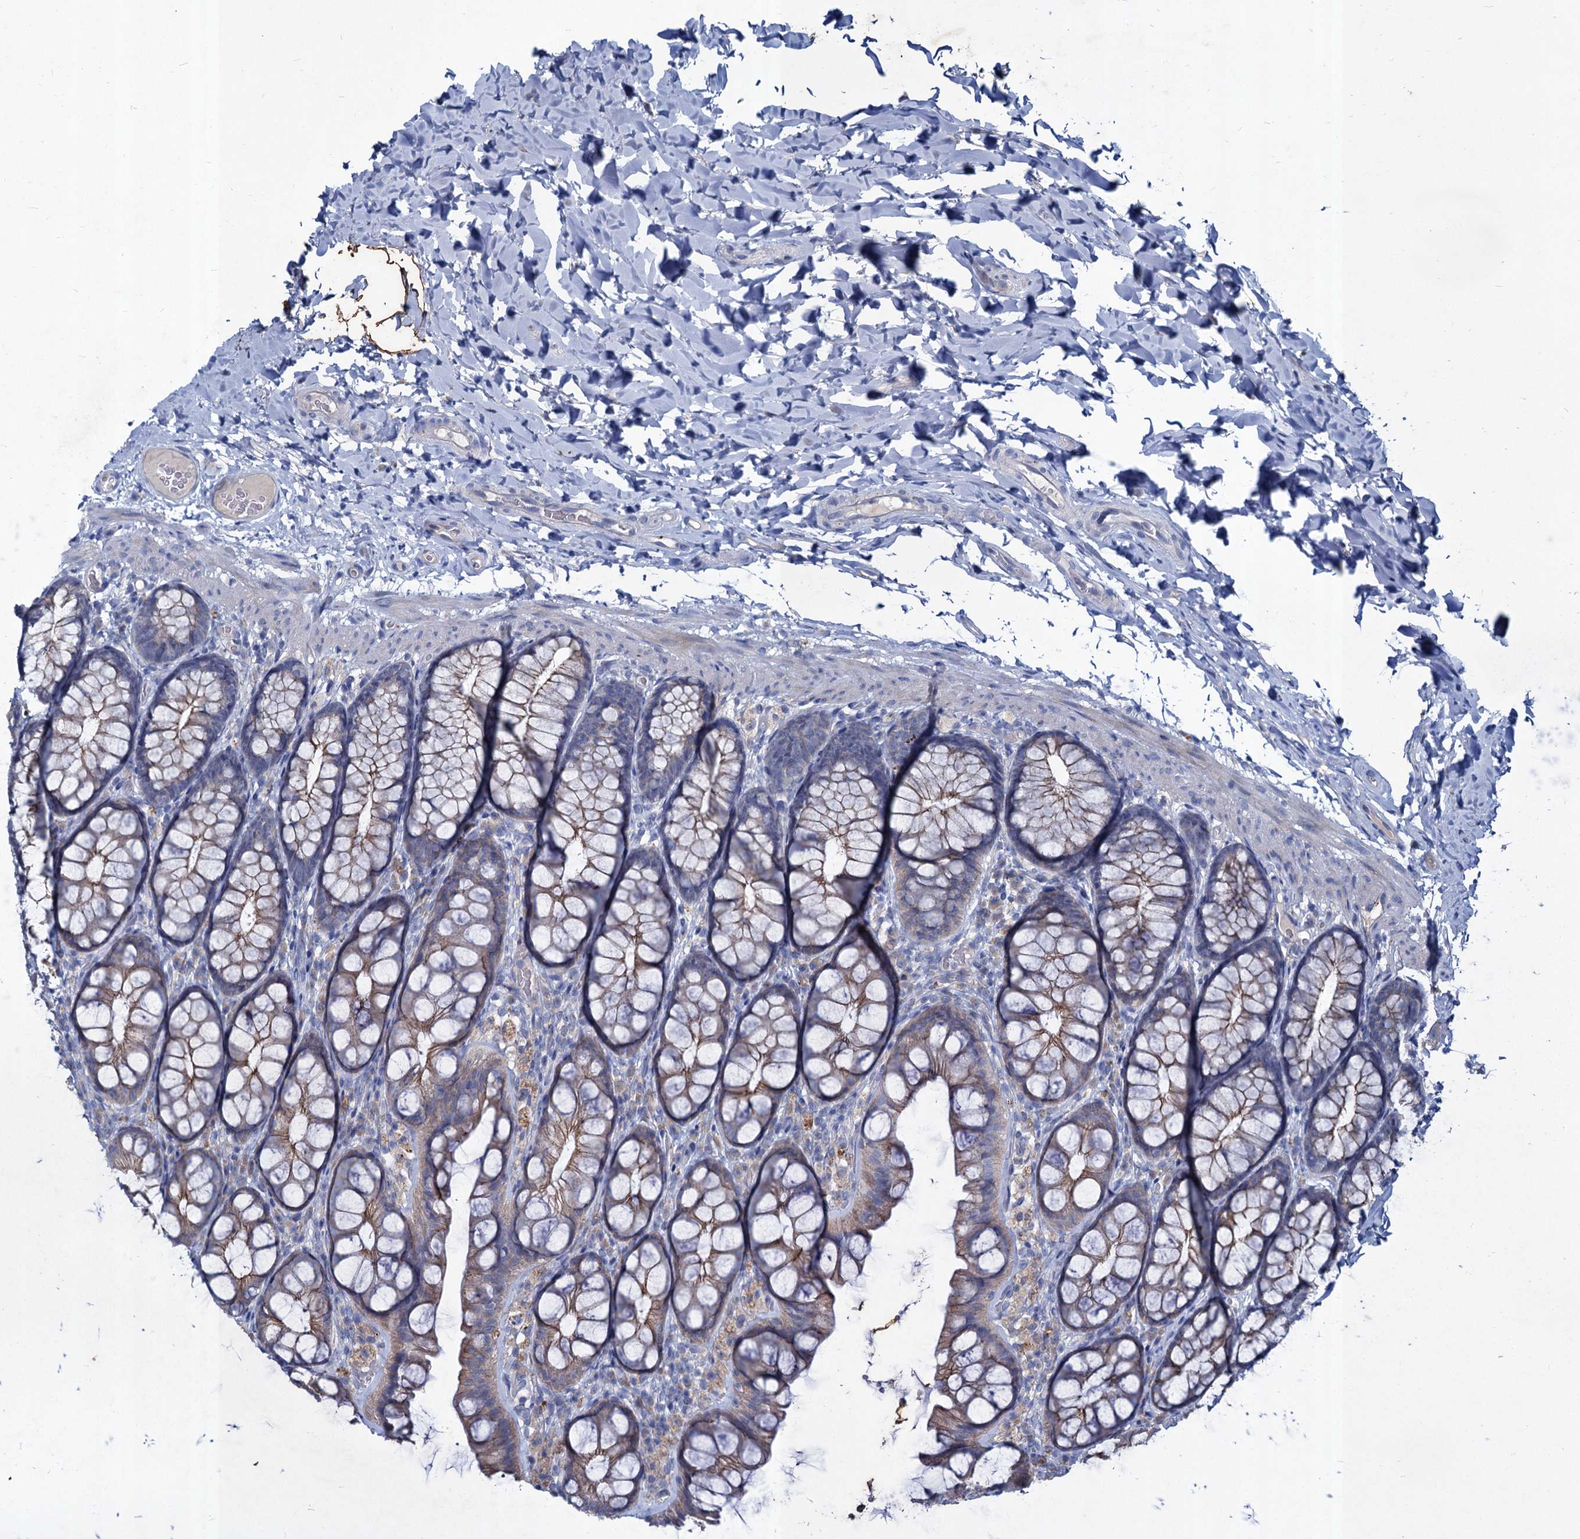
{"staining": {"intensity": "negative", "quantity": "none", "location": "none"}, "tissue": "colon", "cell_type": "Endothelial cells", "image_type": "normal", "snomed": [{"axis": "morphology", "description": "Normal tissue, NOS"}, {"axis": "topography", "description": "Colon"}], "caption": "Immunohistochemistry (IHC) micrograph of benign colon stained for a protein (brown), which reveals no expression in endothelial cells. Brightfield microscopy of immunohistochemistry (IHC) stained with DAB (3,3'-diaminobenzidine) (brown) and hematoxylin (blue), captured at high magnification.", "gene": "TMX2", "patient": {"sex": "male", "age": 47}}